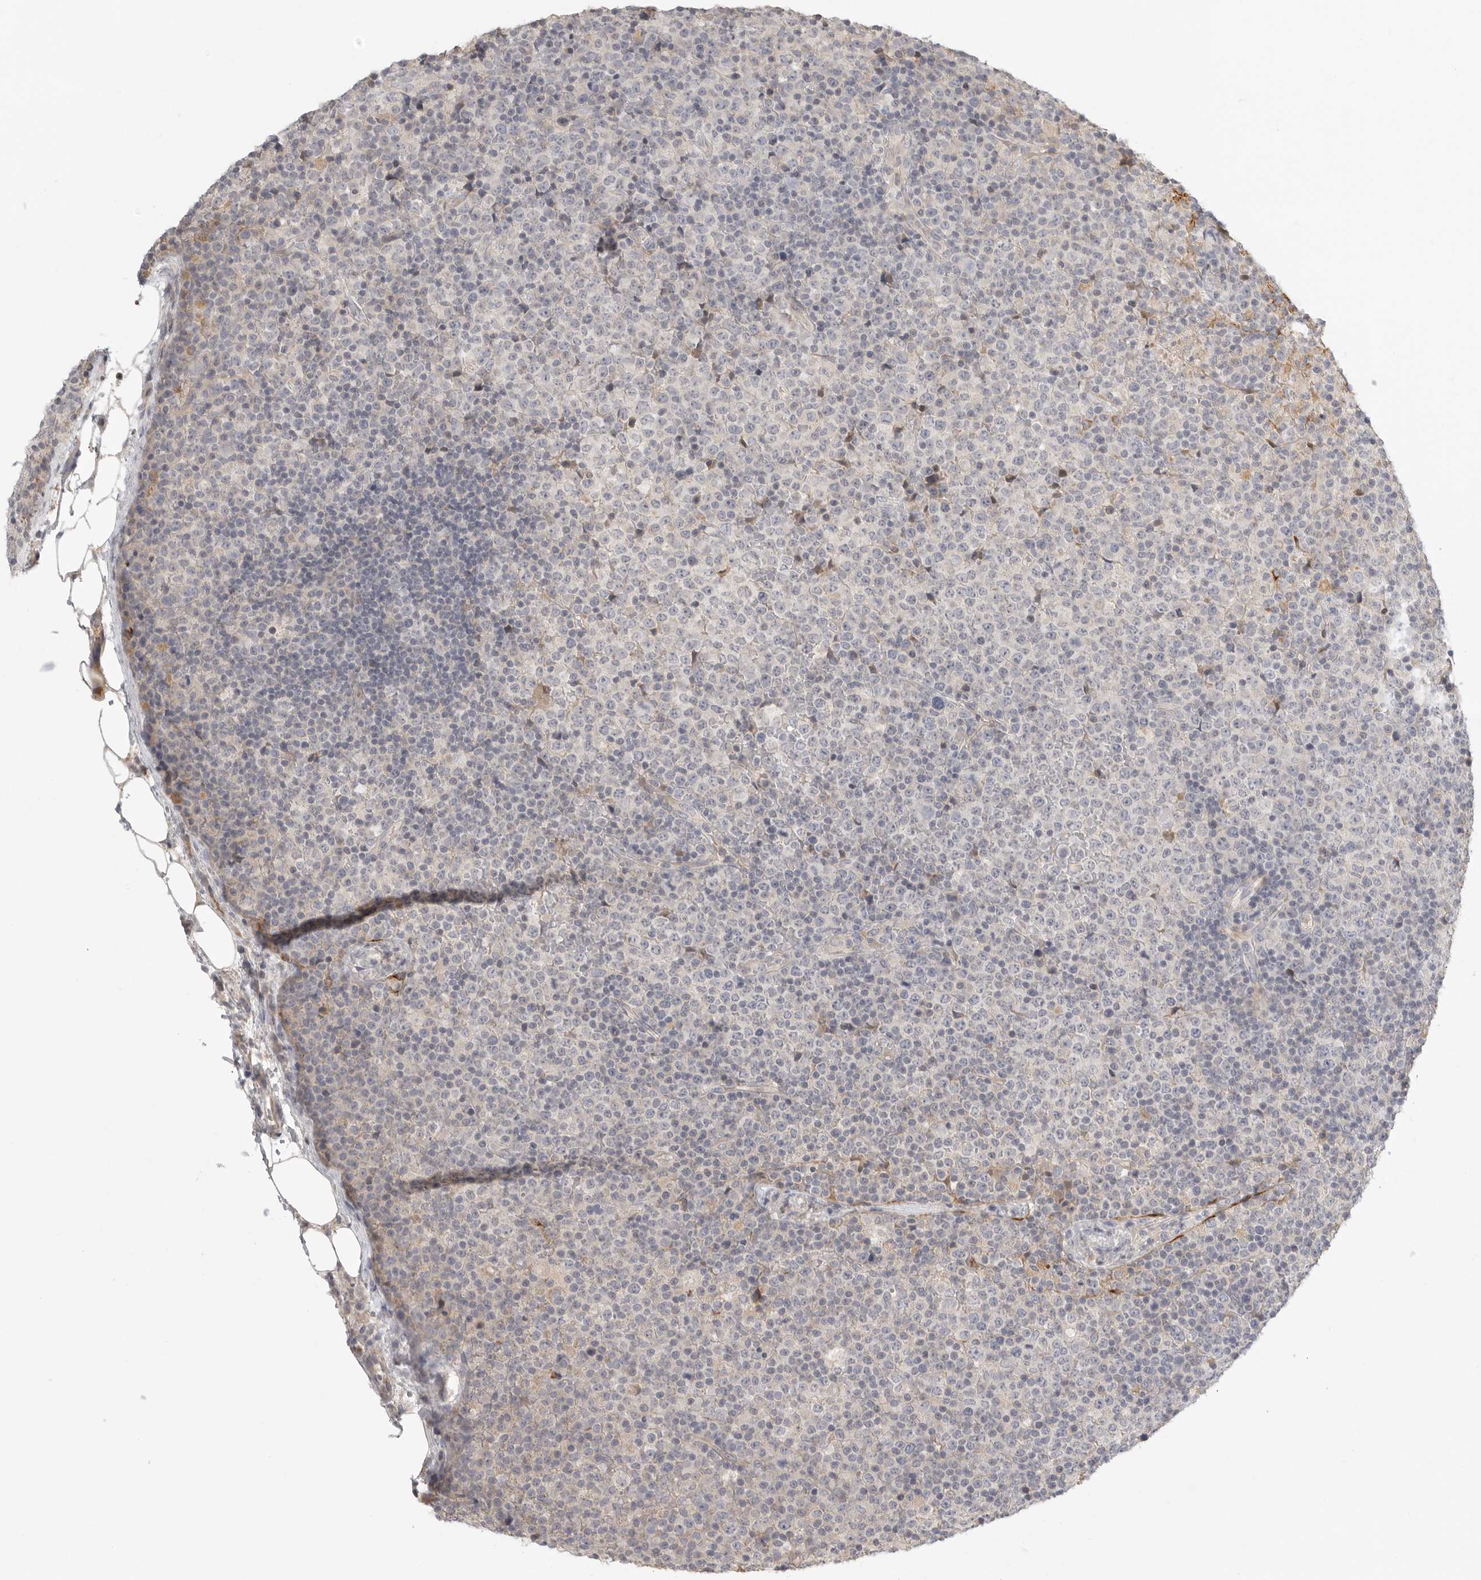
{"staining": {"intensity": "negative", "quantity": "none", "location": "none"}, "tissue": "lymphoma", "cell_type": "Tumor cells", "image_type": "cancer", "snomed": [{"axis": "morphology", "description": "Malignant lymphoma, non-Hodgkin's type, High grade"}, {"axis": "topography", "description": "Lymph node"}], "caption": "Tumor cells are negative for brown protein staining in lymphoma. Nuclei are stained in blue.", "gene": "STAB2", "patient": {"sex": "male", "age": 13}}